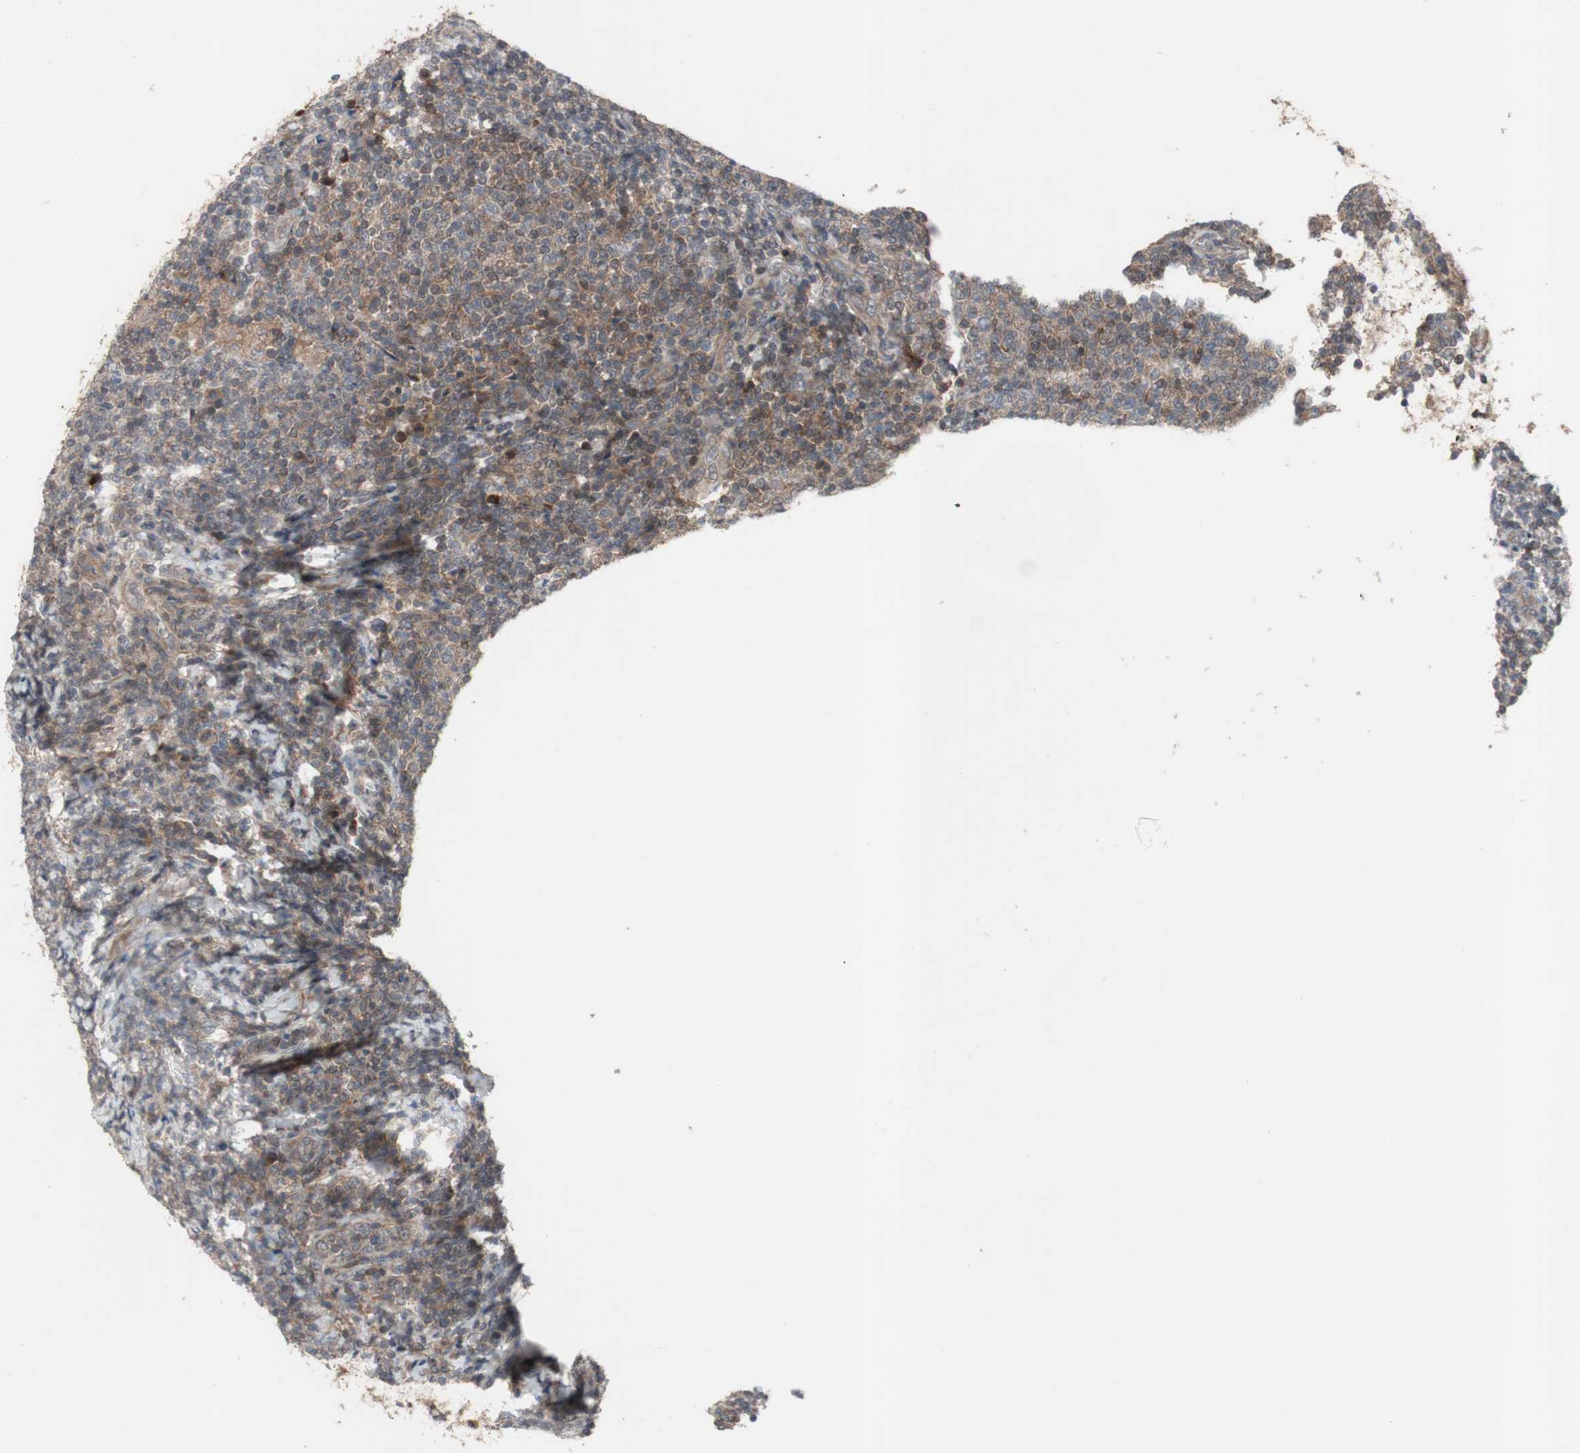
{"staining": {"intensity": "weak", "quantity": ">75%", "location": "cytoplasmic/membranous"}, "tissue": "lymphoma", "cell_type": "Tumor cells", "image_type": "cancer", "snomed": [{"axis": "morphology", "description": "Malignant lymphoma, non-Hodgkin's type, Low grade"}, {"axis": "topography", "description": "Lymph node"}], "caption": "Approximately >75% of tumor cells in human lymphoma show weak cytoplasmic/membranous protein positivity as visualized by brown immunohistochemical staining.", "gene": "OAZ1", "patient": {"sex": "male", "age": 66}}